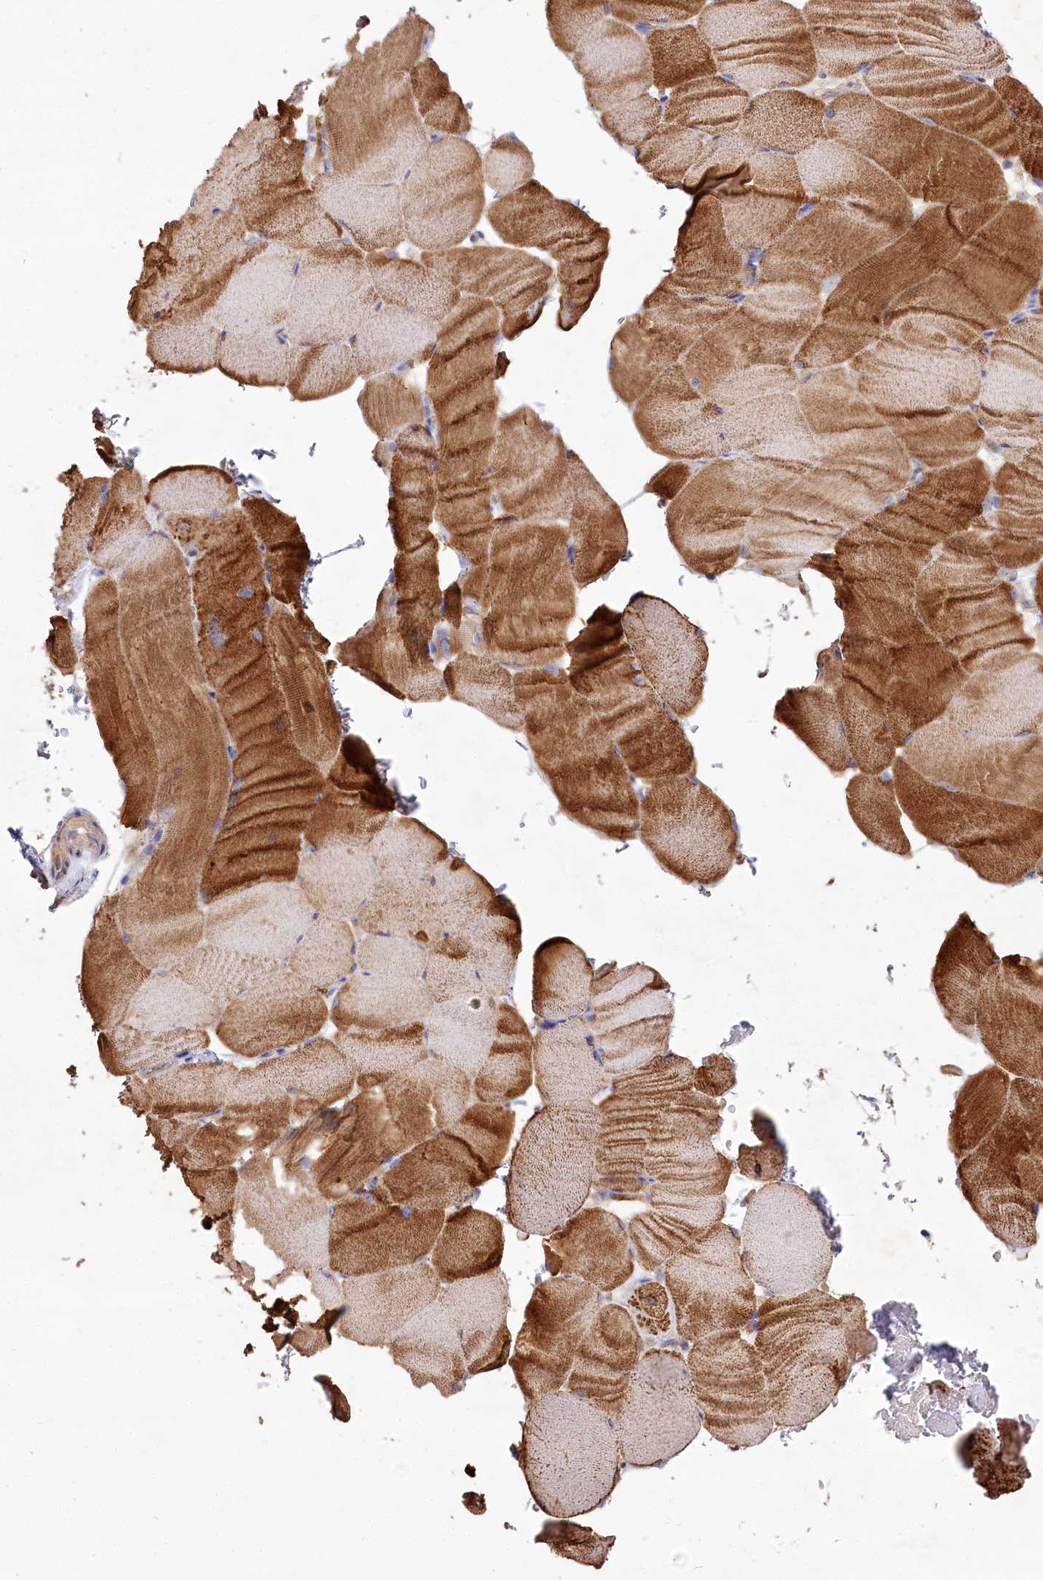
{"staining": {"intensity": "strong", "quantity": "25%-75%", "location": "cytoplasmic/membranous"}, "tissue": "skeletal muscle", "cell_type": "Myocytes", "image_type": "normal", "snomed": [{"axis": "morphology", "description": "Normal tissue, NOS"}, {"axis": "topography", "description": "Skeletal muscle"}, {"axis": "topography", "description": "Parathyroid gland"}], "caption": "Brown immunohistochemical staining in normal skeletal muscle demonstrates strong cytoplasmic/membranous staining in about 25%-75% of myocytes. Ihc stains the protein in brown and the nuclei are stained blue.", "gene": "PRSS53", "patient": {"sex": "female", "age": 37}}